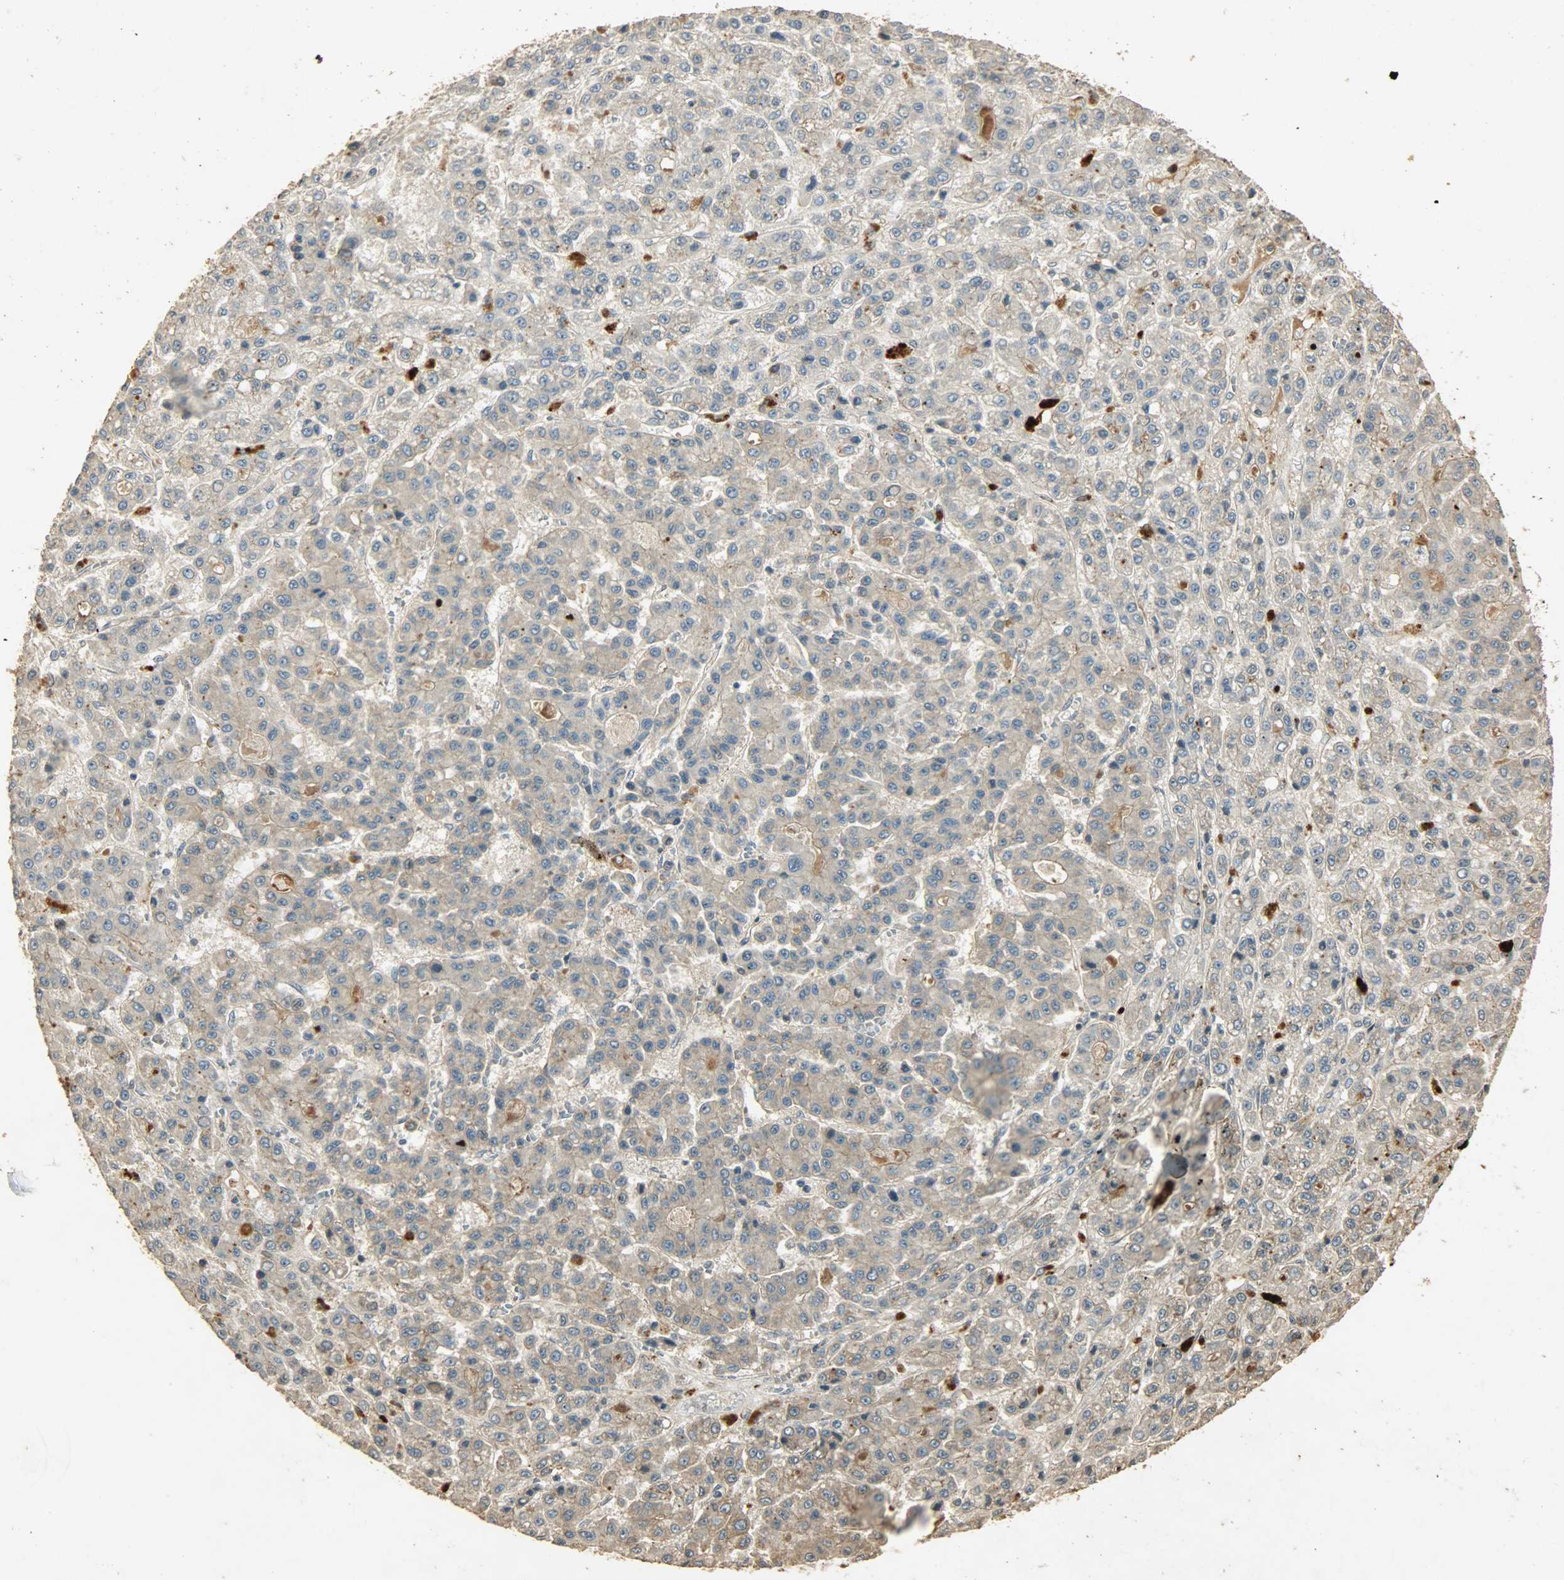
{"staining": {"intensity": "moderate", "quantity": ">75%", "location": "cytoplasmic/membranous"}, "tissue": "liver cancer", "cell_type": "Tumor cells", "image_type": "cancer", "snomed": [{"axis": "morphology", "description": "Carcinoma, Hepatocellular, NOS"}, {"axis": "topography", "description": "Liver"}], "caption": "Immunohistochemical staining of hepatocellular carcinoma (liver) shows medium levels of moderate cytoplasmic/membranous protein positivity in approximately >75% of tumor cells. (IHC, brightfield microscopy, high magnification).", "gene": "ATP2B1", "patient": {"sex": "male", "age": 70}}